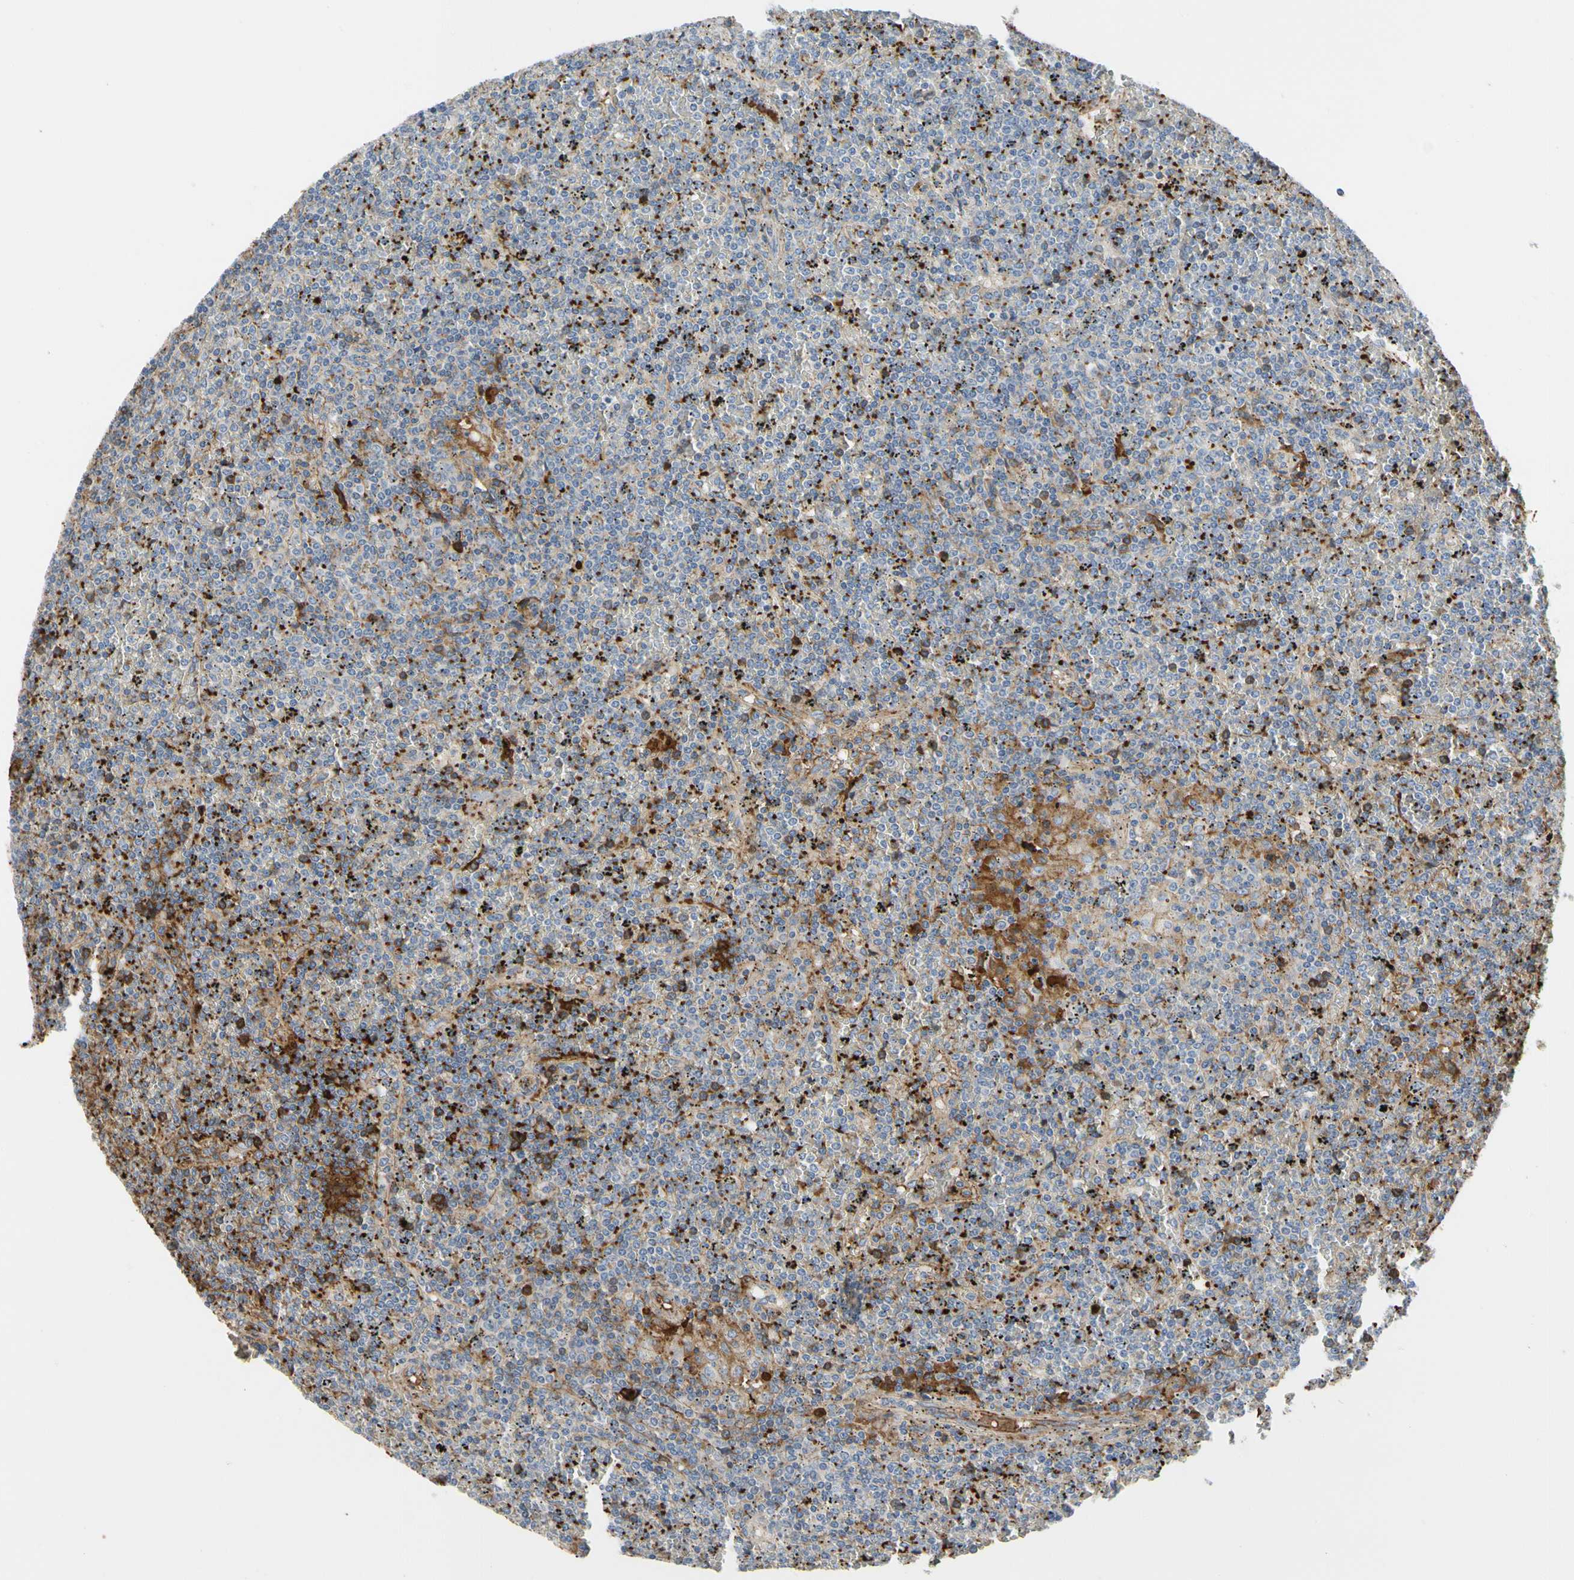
{"staining": {"intensity": "negative", "quantity": "none", "location": "none"}, "tissue": "lymphoma", "cell_type": "Tumor cells", "image_type": "cancer", "snomed": [{"axis": "morphology", "description": "Malignant lymphoma, non-Hodgkin's type, Low grade"}, {"axis": "topography", "description": "Spleen"}], "caption": "IHC micrograph of neoplastic tissue: human lymphoma stained with DAB displays no significant protein positivity in tumor cells. (DAB (3,3'-diaminobenzidine) IHC with hematoxylin counter stain).", "gene": "FGB", "patient": {"sex": "female", "age": 19}}